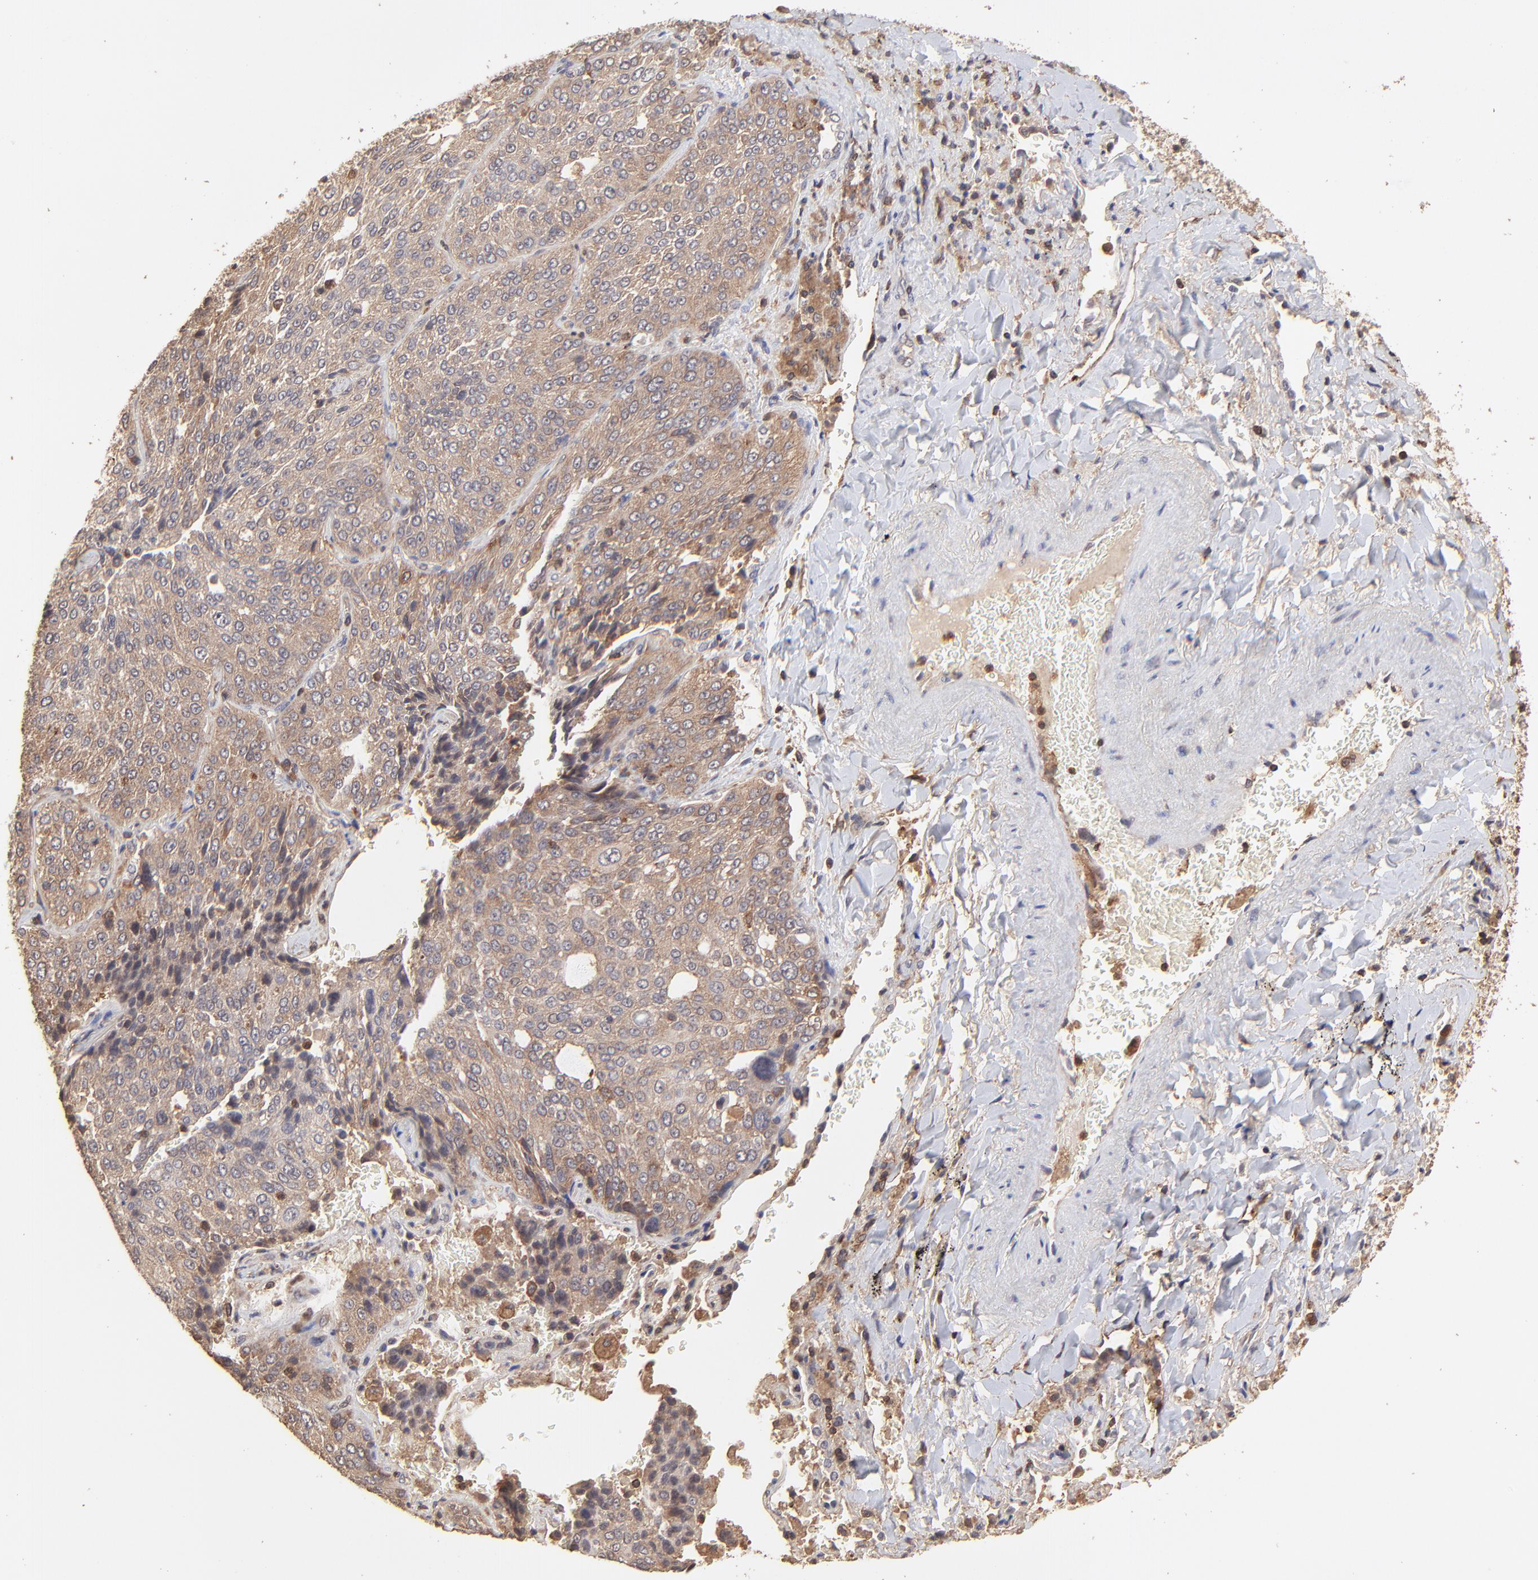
{"staining": {"intensity": "moderate", "quantity": ">75%", "location": "cytoplasmic/membranous"}, "tissue": "lung cancer", "cell_type": "Tumor cells", "image_type": "cancer", "snomed": [{"axis": "morphology", "description": "Squamous cell carcinoma, NOS"}, {"axis": "topography", "description": "Lung"}], "caption": "The histopathology image exhibits immunohistochemical staining of lung squamous cell carcinoma. There is moderate cytoplasmic/membranous staining is present in about >75% of tumor cells.", "gene": "STON2", "patient": {"sex": "male", "age": 54}}